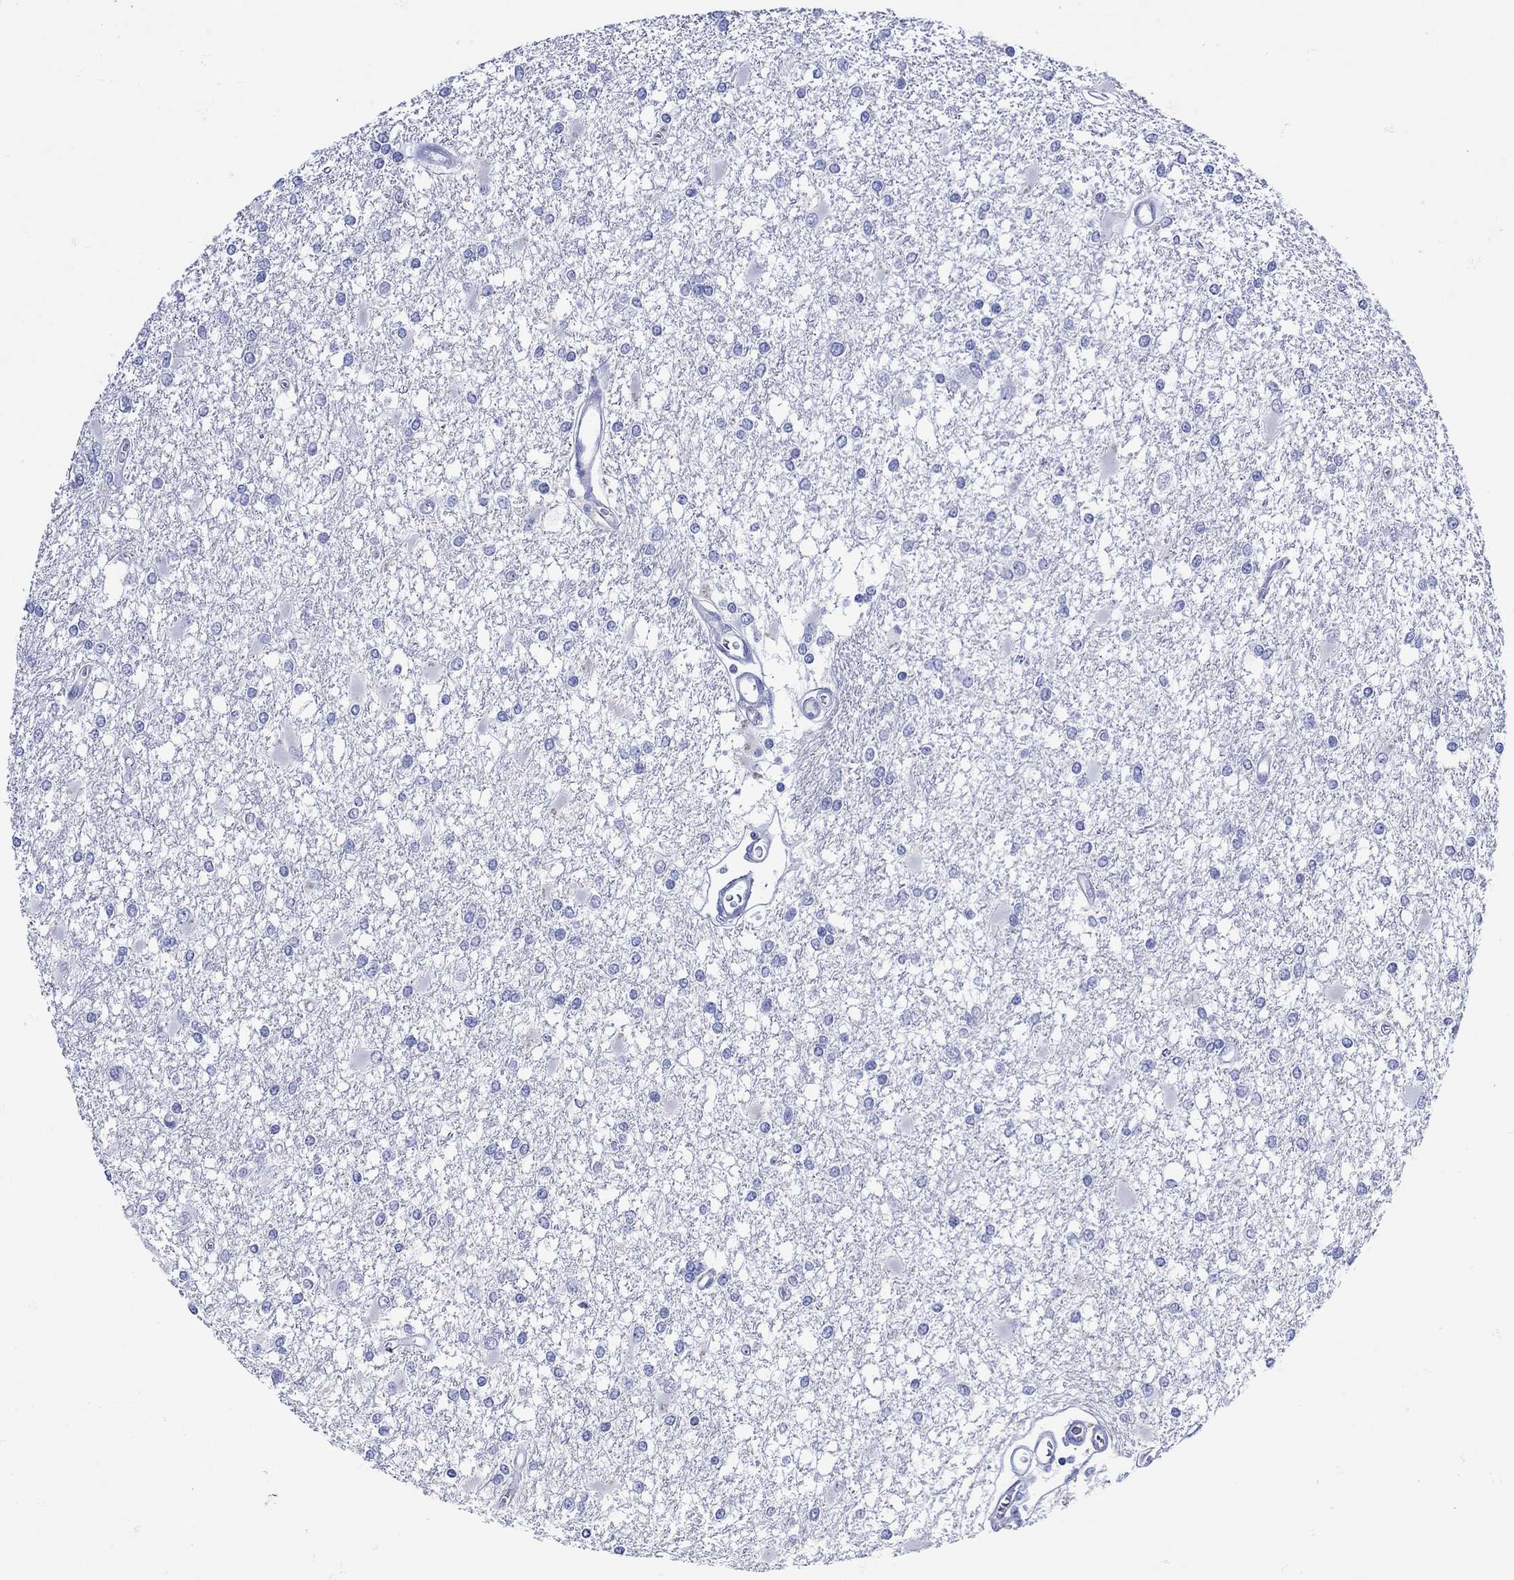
{"staining": {"intensity": "negative", "quantity": "none", "location": "none"}, "tissue": "glioma", "cell_type": "Tumor cells", "image_type": "cancer", "snomed": [{"axis": "morphology", "description": "Glioma, malignant, High grade"}, {"axis": "topography", "description": "Cerebral cortex"}], "caption": "Human malignant glioma (high-grade) stained for a protein using immunohistochemistry demonstrates no expression in tumor cells.", "gene": "LINGO3", "patient": {"sex": "male", "age": 79}}